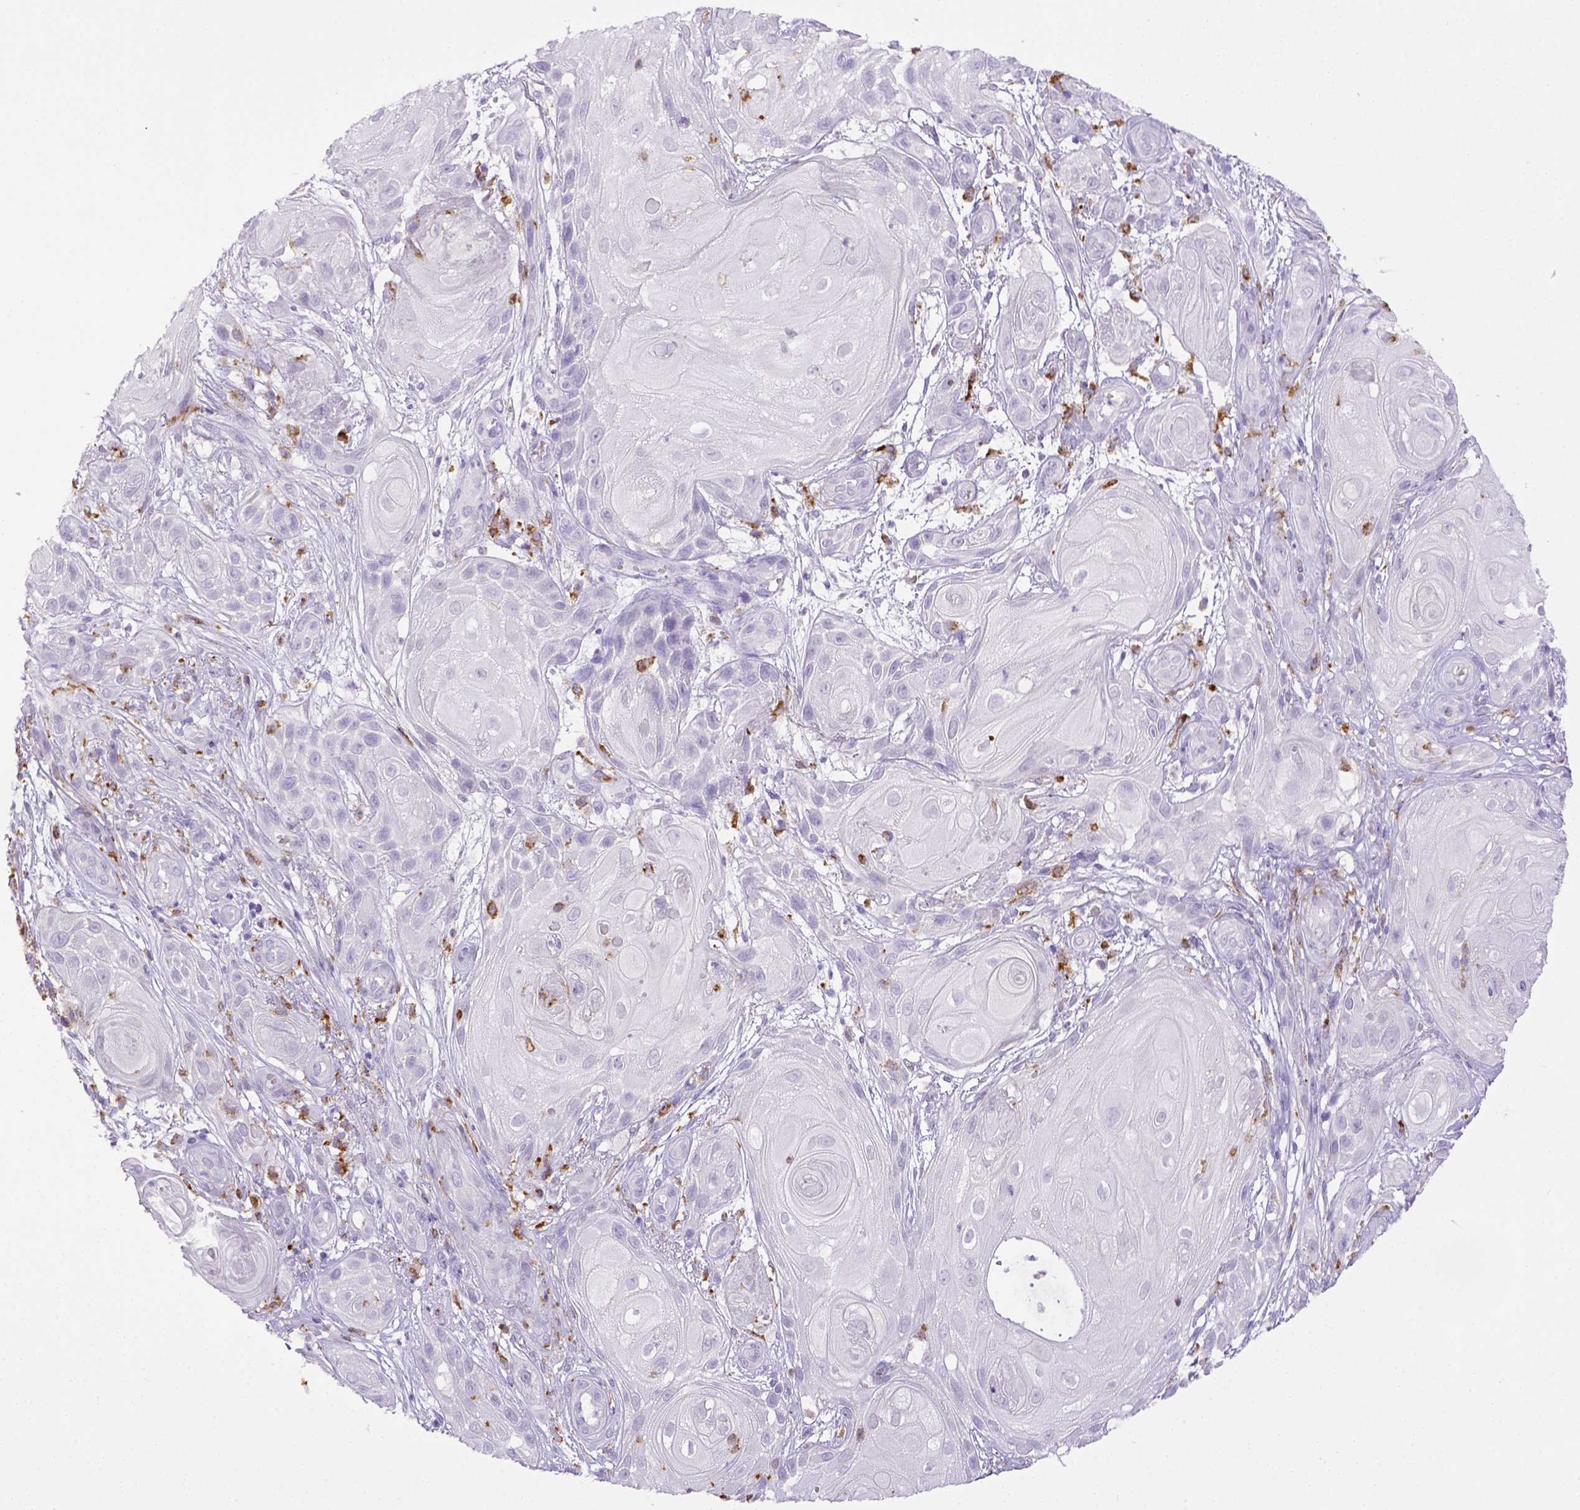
{"staining": {"intensity": "negative", "quantity": "none", "location": "none"}, "tissue": "skin cancer", "cell_type": "Tumor cells", "image_type": "cancer", "snomed": [{"axis": "morphology", "description": "Squamous cell carcinoma, NOS"}, {"axis": "topography", "description": "Skin"}], "caption": "The image displays no staining of tumor cells in skin squamous cell carcinoma. (Brightfield microscopy of DAB (3,3'-diaminobenzidine) immunohistochemistry (IHC) at high magnification).", "gene": "CD68", "patient": {"sex": "male", "age": 62}}